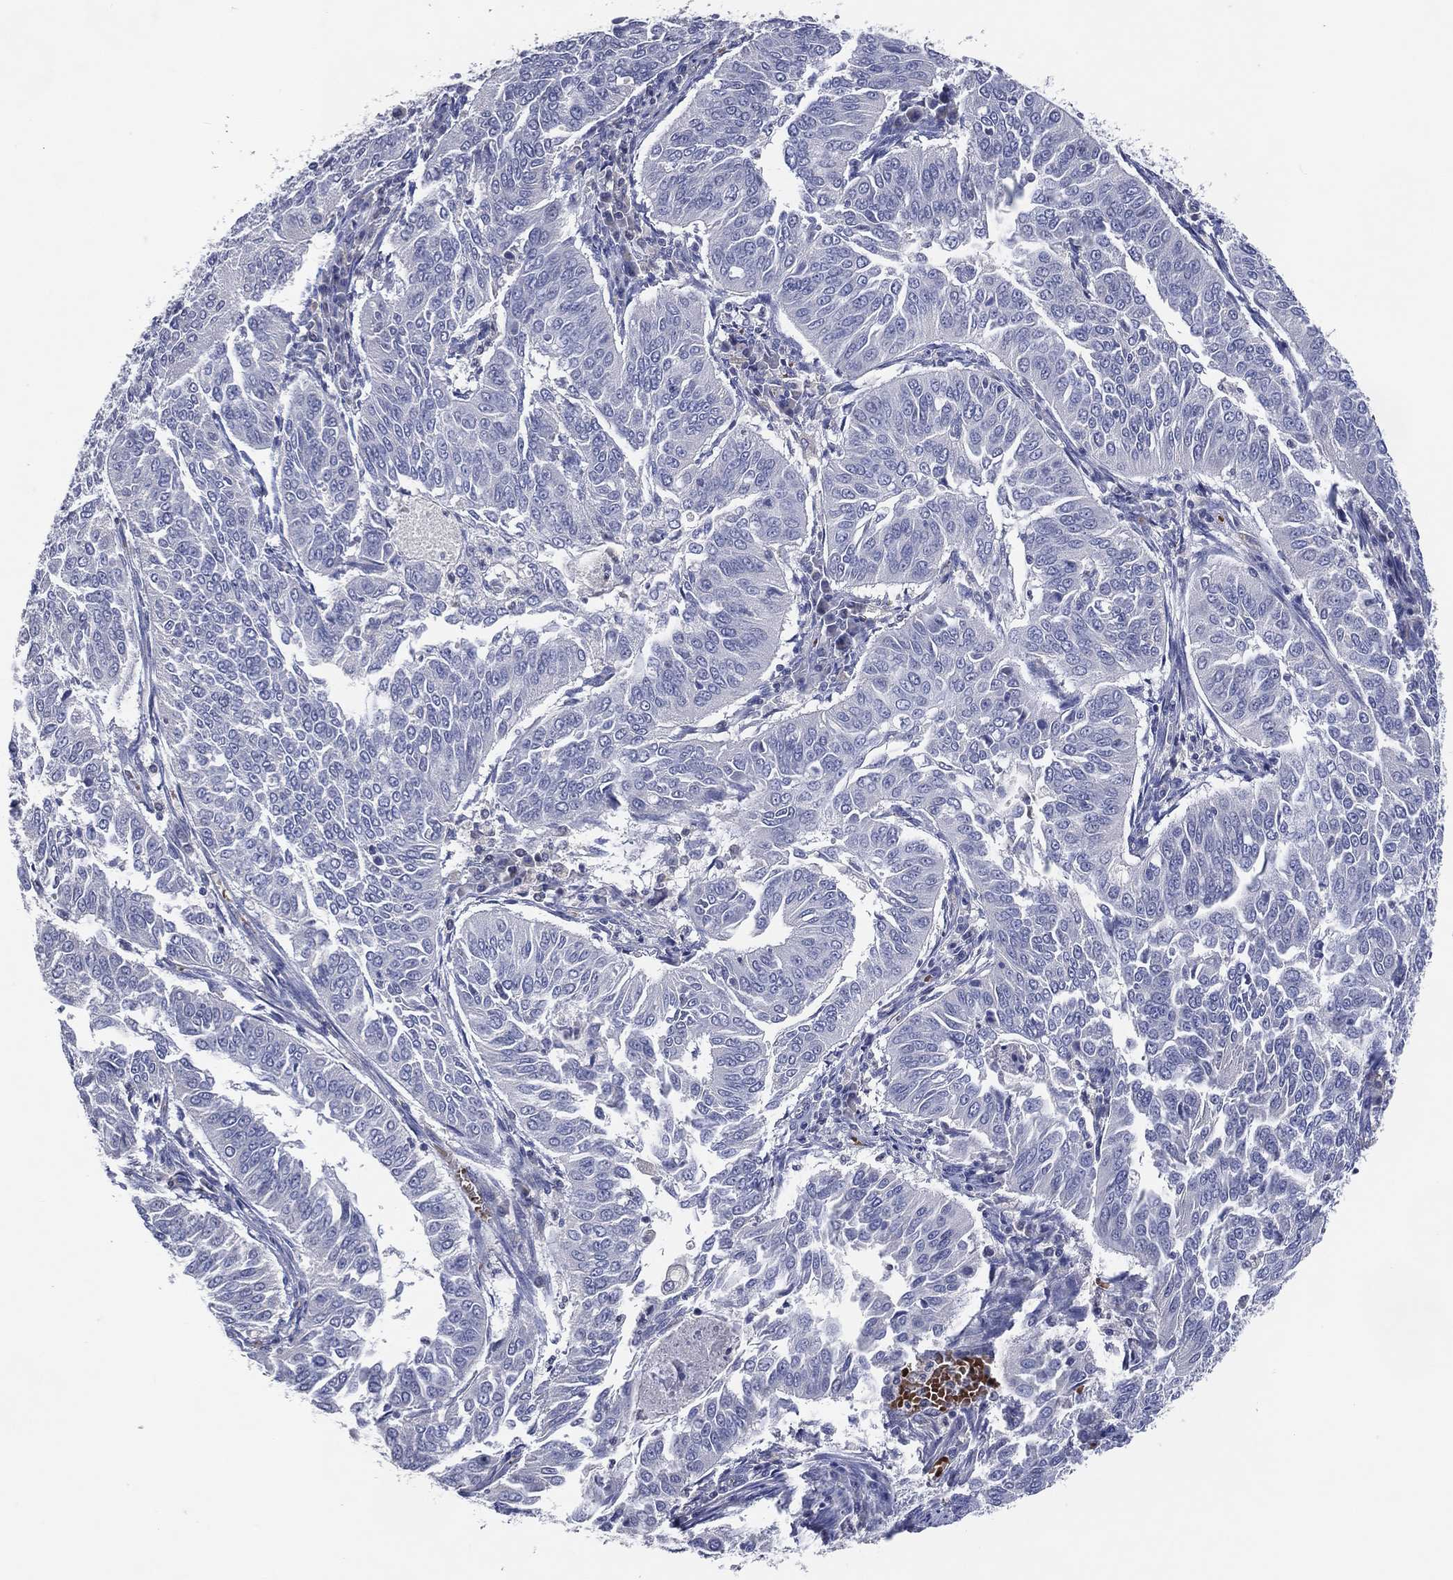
{"staining": {"intensity": "negative", "quantity": "none", "location": "none"}, "tissue": "cervical cancer", "cell_type": "Tumor cells", "image_type": "cancer", "snomed": [{"axis": "morphology", "description": "Normal tissue, NOS"}, {"axis": "morphology", "description": "Squamous cell carcinoma, NOS"}, {"axis": "topography", "description": "Cervix"}], "caption": "High power microscopy histopathology image of an immunohistochemistry (IHC) photomicrograph of cervical cancer (squamous cell carcinoma), revealing no significant staining in tumor cells. The staining is performed using DAB brown chromogen with nuclei counter-stained in using hematoxylin.", "gene": "DNAH7", "patient": {"sex": "female", "age": 39}}